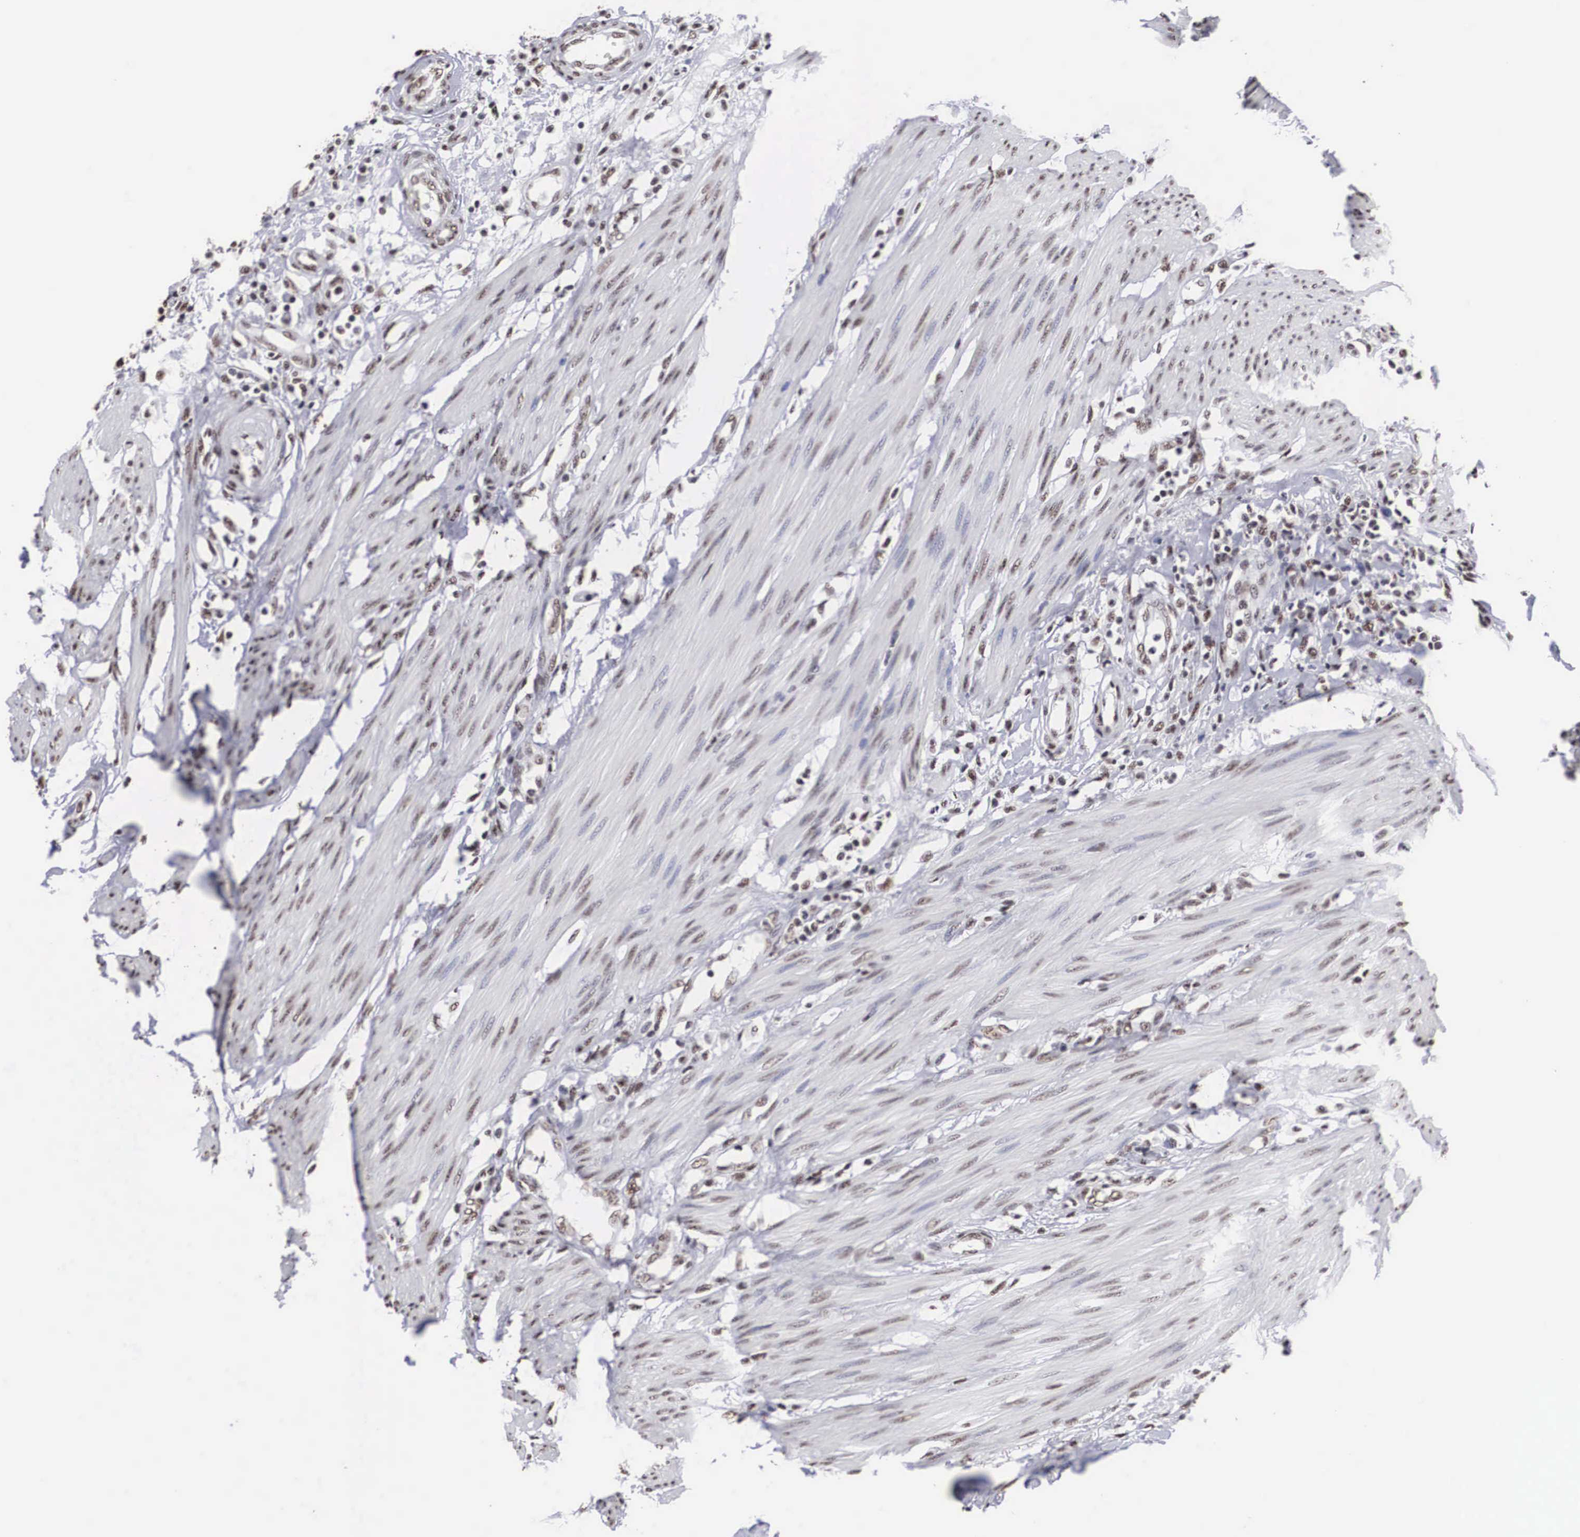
{"staining": {"intensity": "weak", "quantity": "25%-75%", "location": "nuclear"}, "tissue": "urothelial cancer", "cell_type": "Tumor cells", "image_type": "cancer", "snomed": [{"axis": "morphology", "description": "Urothelial carcinoma, High grade"}, {"axis": "topography", "description": "Urinary bladder"}], "caption": "There is low levels of weak nuclear expression in tumor cells of high-grade urothelial carcinoma, as demonstrated by immunohistochemical staining (brown color).", "gene": "ACIN1", "patient": {"sex": "male", "age": 55}}